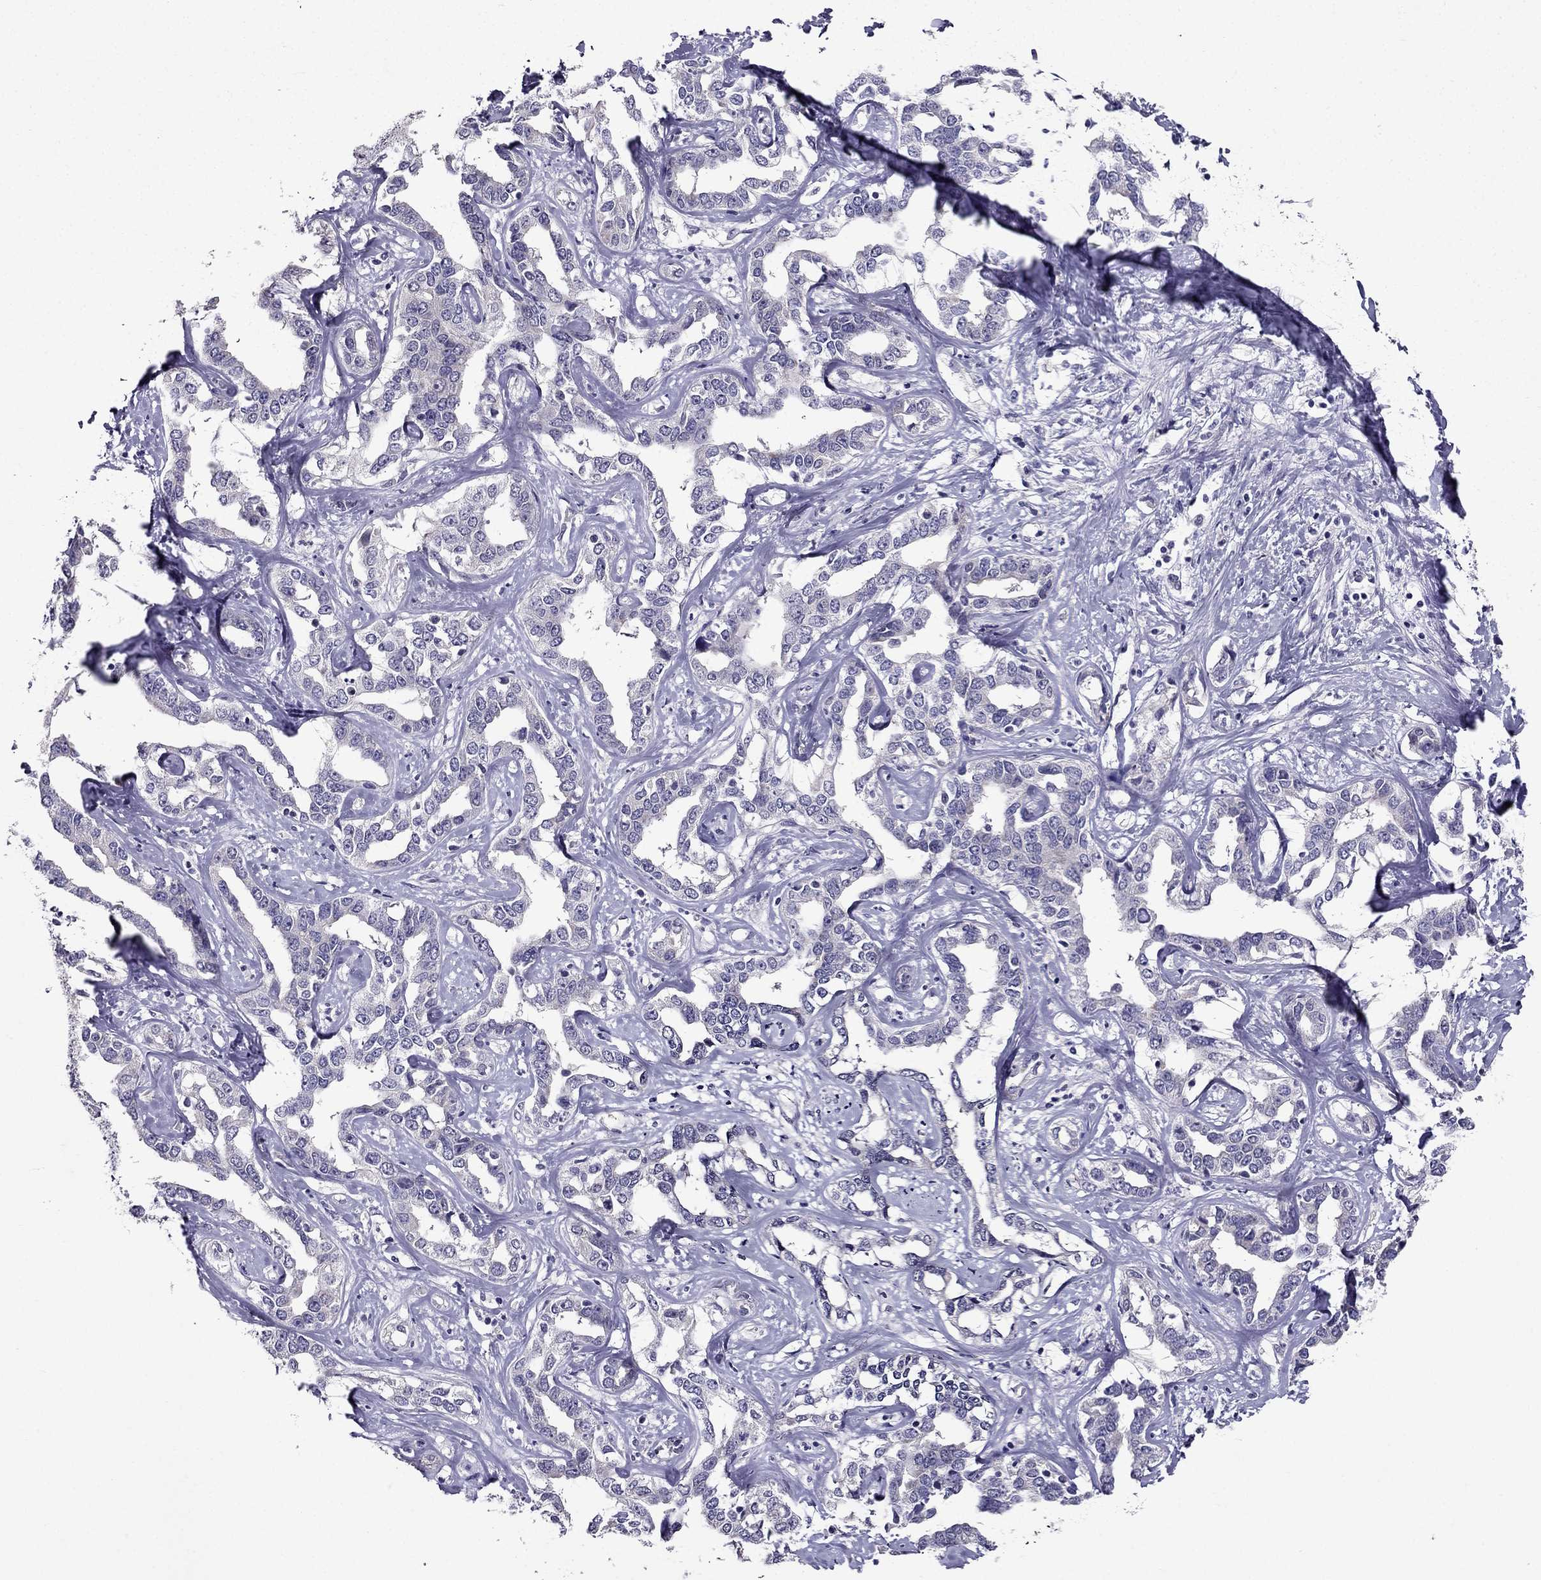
{"staining": {"intensity": "negative", "quantity": "none", "location": "none"}, "tissue": "liver cancer", "cell_type": "Tumor cells", "image_type": "cancer", "snomed": [{"axis": "morphology", "description": "Cholangiocarcinoma"}, {"axis": "topography", "description": "Liver"}], "caption": "There is no significant expression in tumor cells of cholangiocarcinoma (liver).", "gene": "DUSP15", "patient": {"sex": "male", "age": 59}}